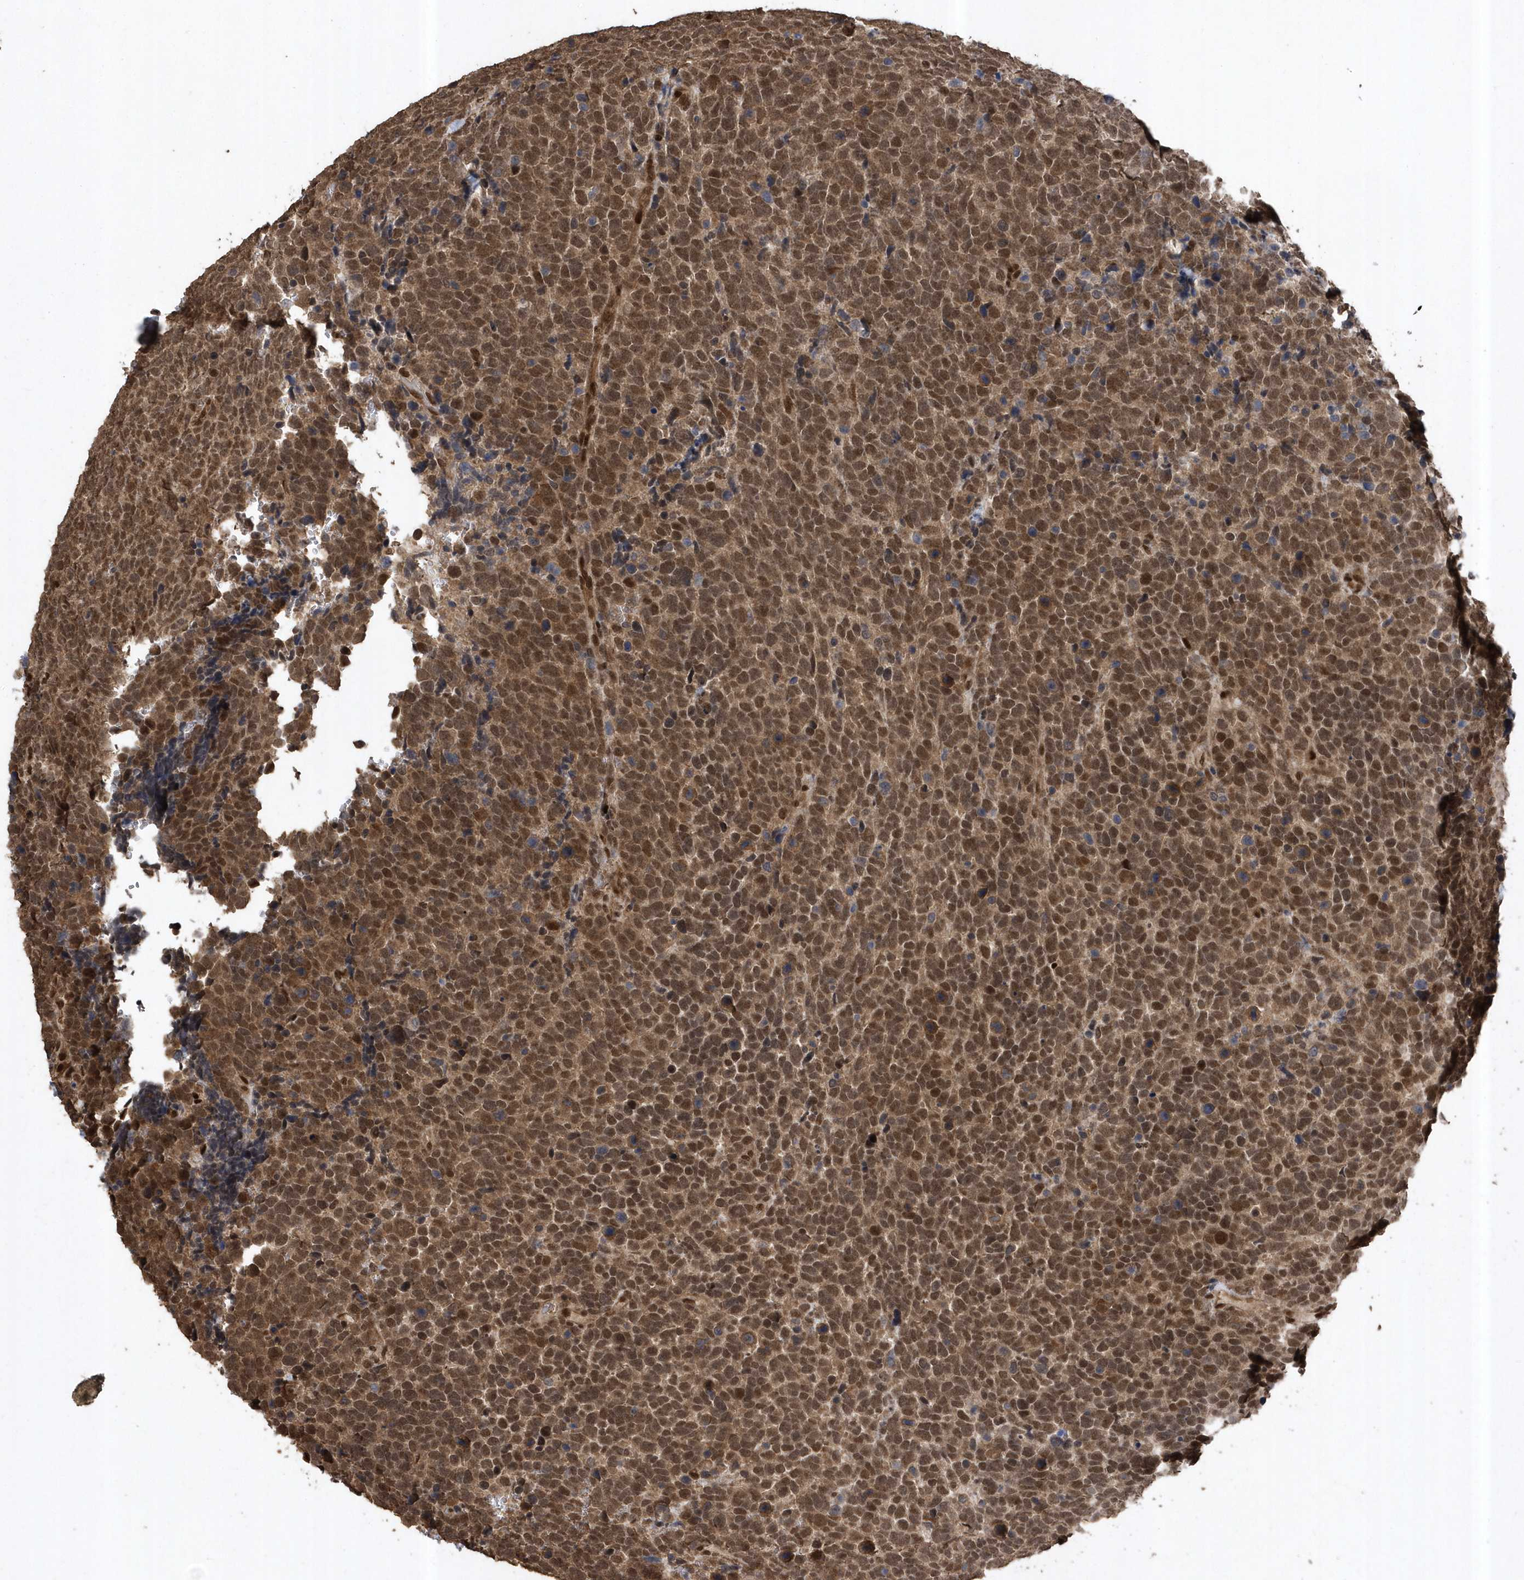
{"staining": {"intensity": "moderate", "quantity": ">75%", "location": "nuclear"}, "tissue": "urothelial cancer", "cell_type": "Tumor cells", "image_type": "cancer", "snomed": [{"axis": "morphology", "description": "Urothelial carcinoma, High grade"}, {"axis": "topography", "description": "Urinary bladder"}], "caption": "Immunohistochemical staining of urothelial cancer demonstrates medium levels of moderate nuclear protein expression in approximately >75% of tumor cells.", "gene": "INTS12", "patient": {"sex": "female", "age": 82}}